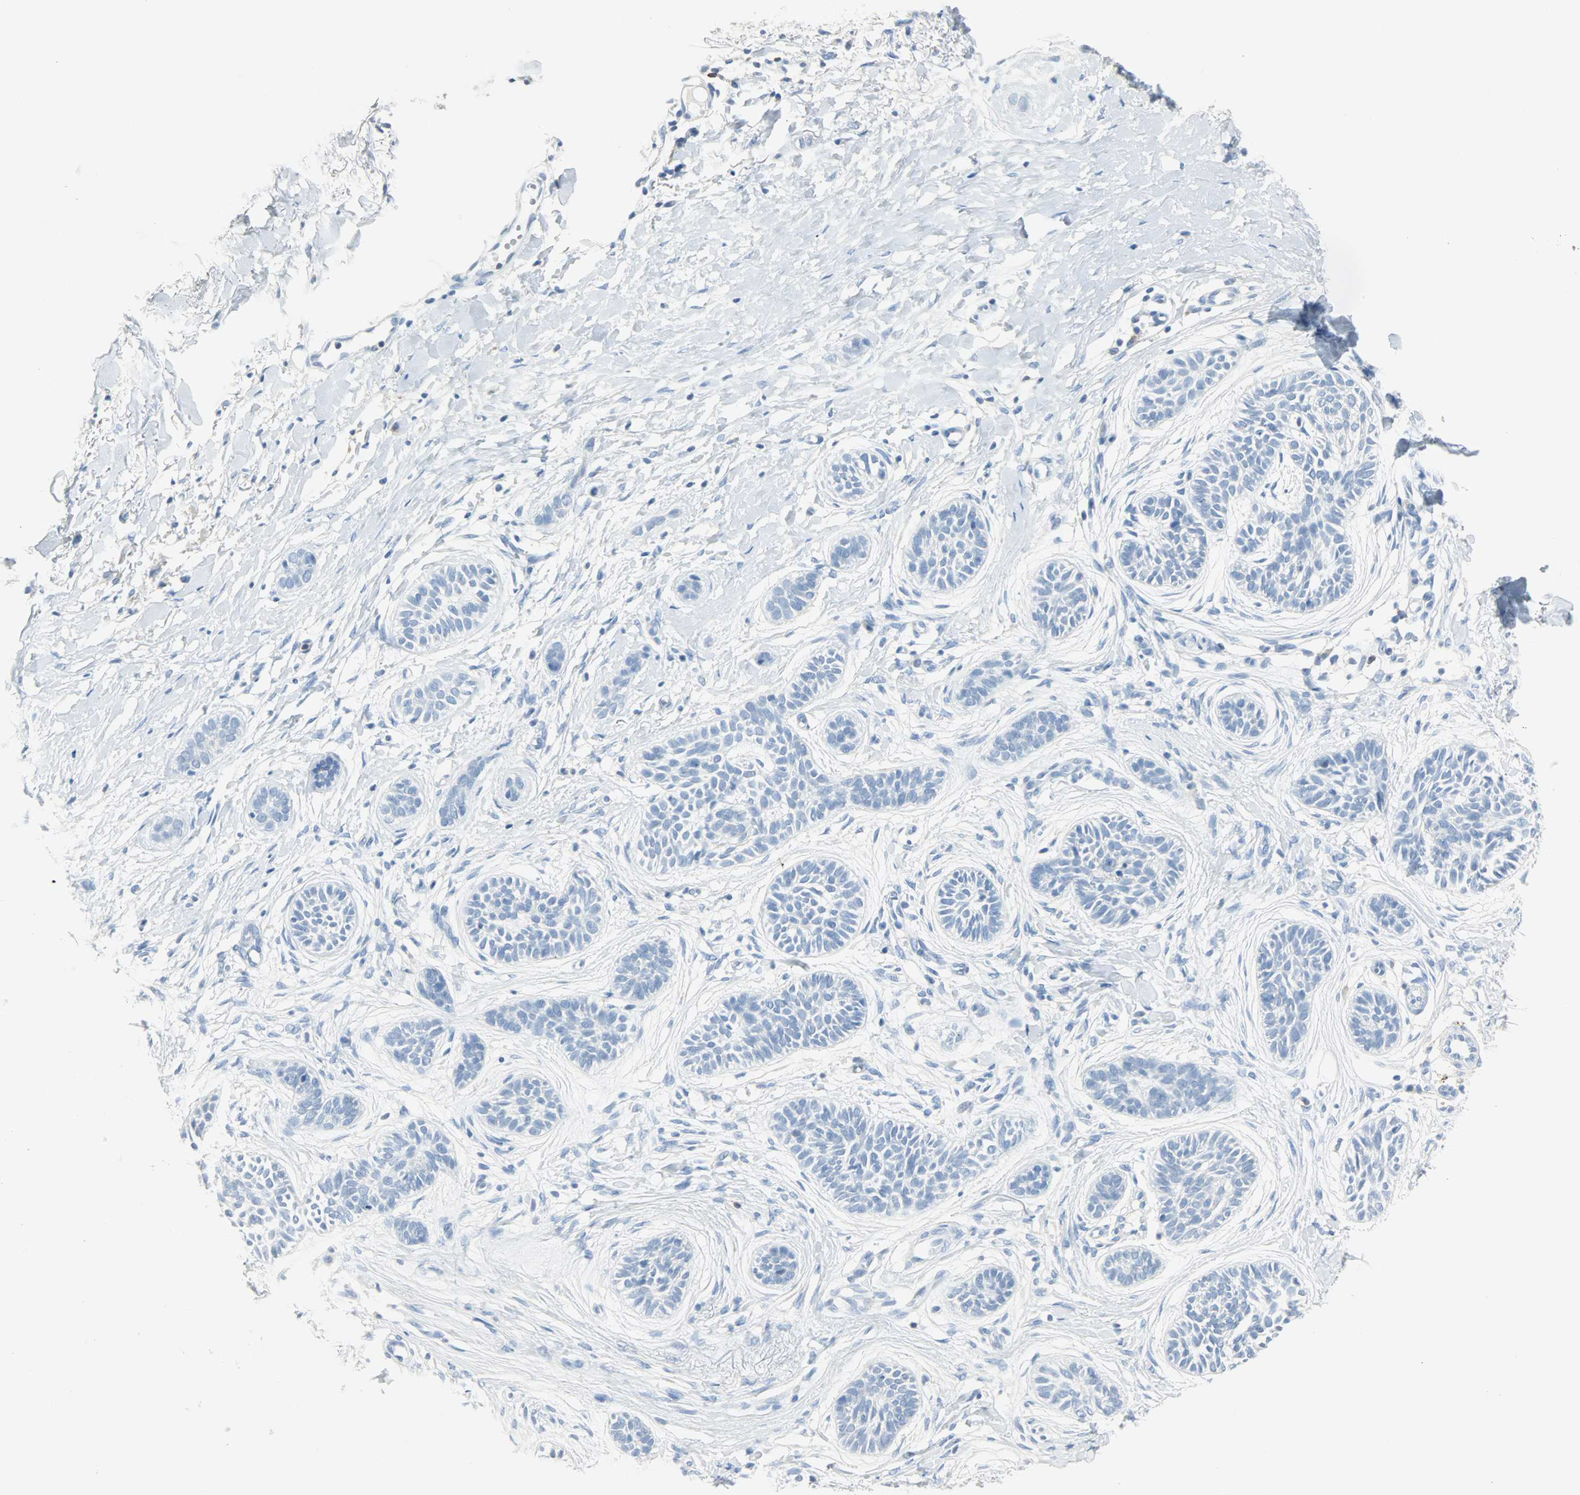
{"staining": {"intensity": "negative", "quantity": "none", "location": "none"}, "tissue": "skin cancer", "cell_type": "Tumor cells", "image_type": "cancer", "snomed": [{"axis": "morphology", "description": "Normal tissue, NOS"}, {"axis": "morphology", "description": "Basal cell carcinoma"}, {"axis": "topography", "description": "Skin"}], "caption": "This is an immunohistochemistry photomicrograph of basal cell carcinoma (skin). There is no positivity in tumor cells.", "gene": "PTPN6", "patient": {"sex": "male", "age": 63}}